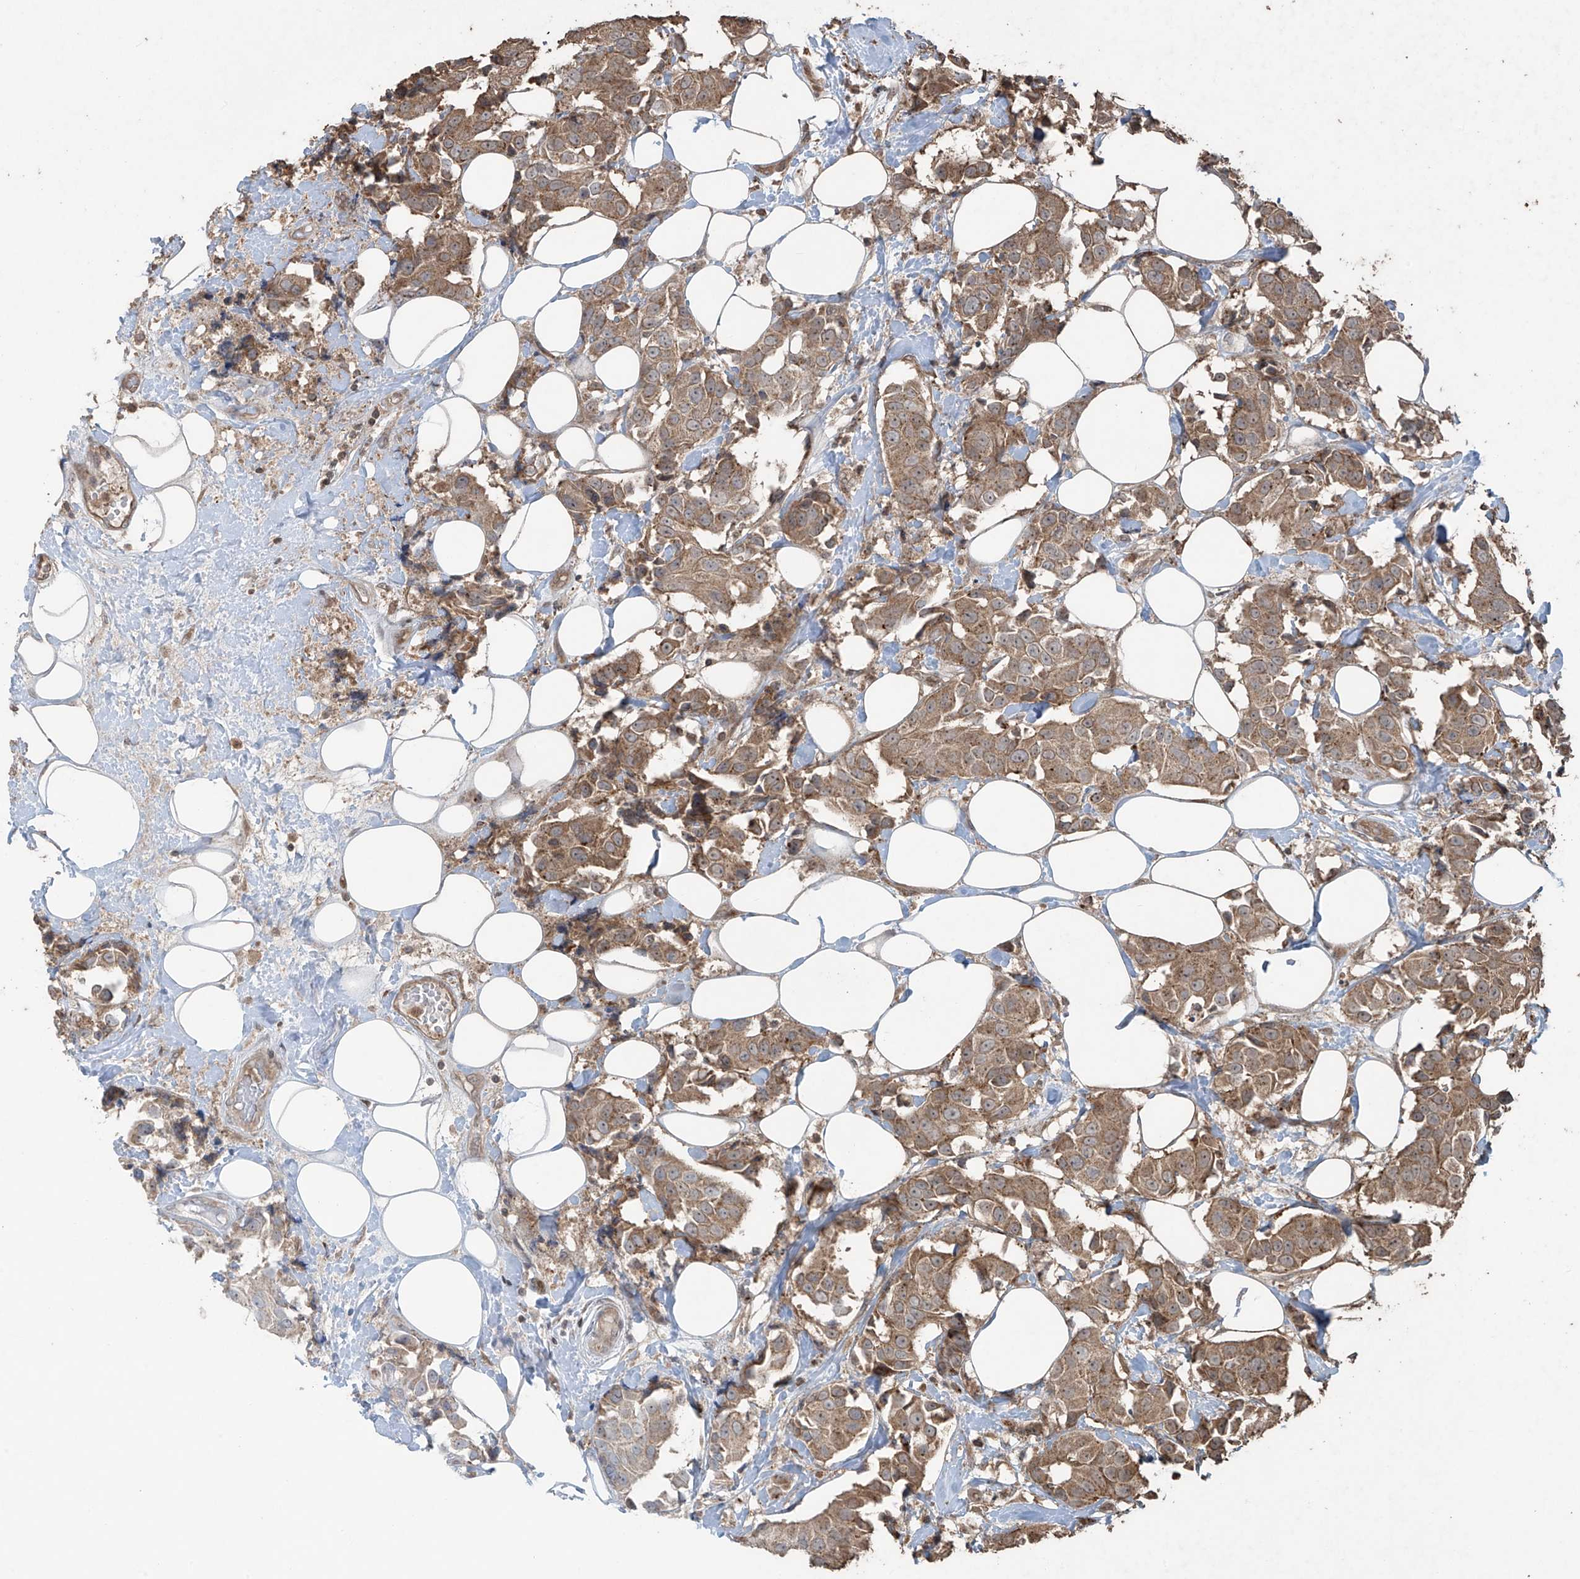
{"staining": {"intensity": "moderate", "quantity": ">75%", "location": "cytoplasmic/membranous"}, "tissue": "breast cancer", "cell_type": "Tumor cells", "image_type": "cancer", "snomed": [{"axis": "morphology", "description": "Normal tissue, NOS"}, {"axis": "morphology", "description": "Duct carcinoma"}, {"axis": "topography", "description": "Breast"}], "caption": "Brown immunohistochemical staining in human breast intraductal carcinoma displays moderate cytoplasmic/membranous positivity in approximately >75% of tumor cells.", "gene": "PGPEP1", "patient": {"sex": "female", "age": 39}}